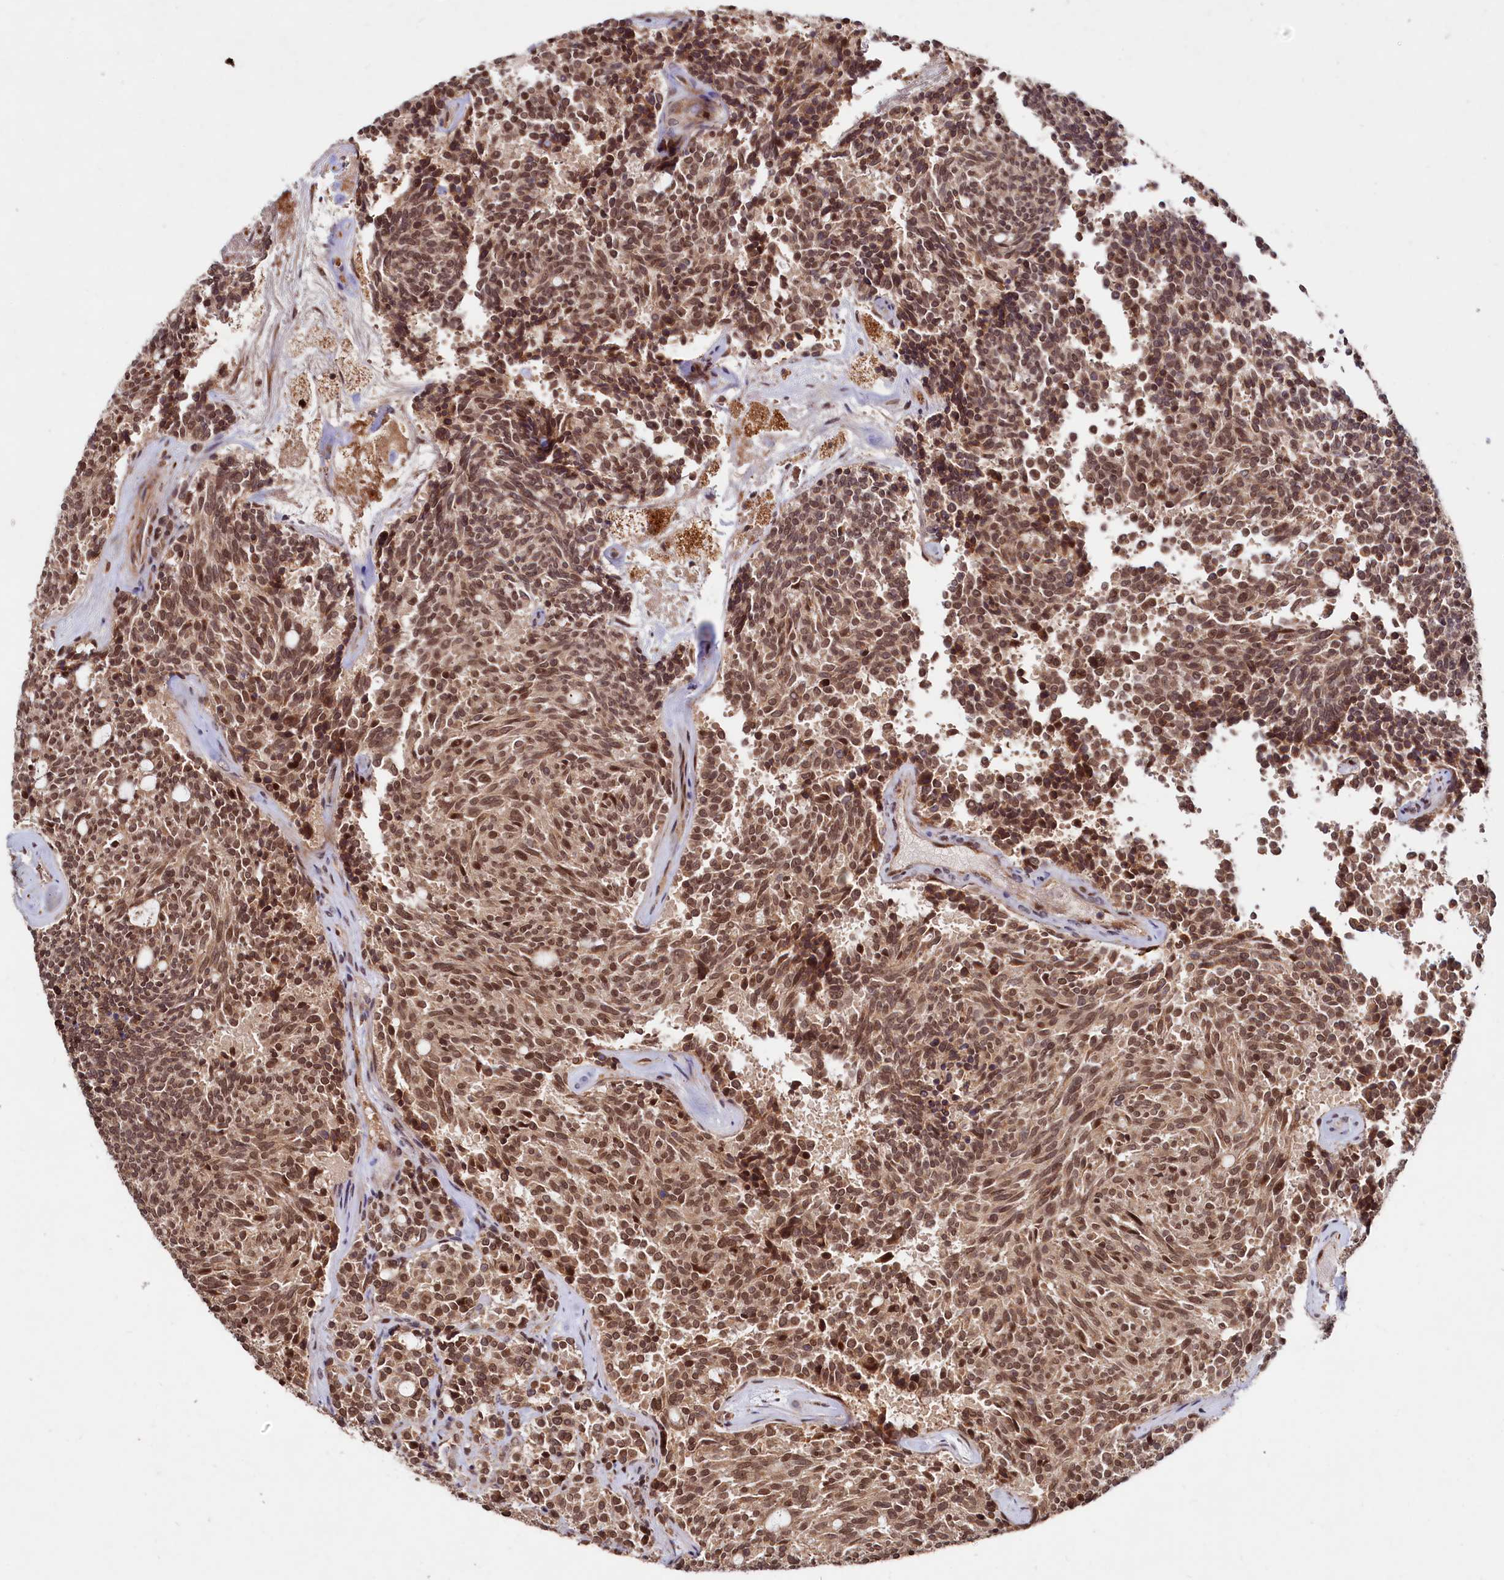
{"staining": {"intensity": "moderate", "quantity": ">75%", "location": "nuclear"}, "tissue": "carcinoid", "cell_type": "Tumor cells", "image_type": "cancer", "snomed": [{"axis": "morphology", "description": "Carcinoid, malignant, NOS"}, {"axis": "topography", "description": "Pancreas"}], "caption": "Tumor cells demonstrate medium levels of moderate nuclear staining in about >75% of cells in malignant carcinoid. (IHC, brightfield microscopy, high magnification).", "gene": "TRAPPC4", "patient": {"sex": "female", "age": 54}}